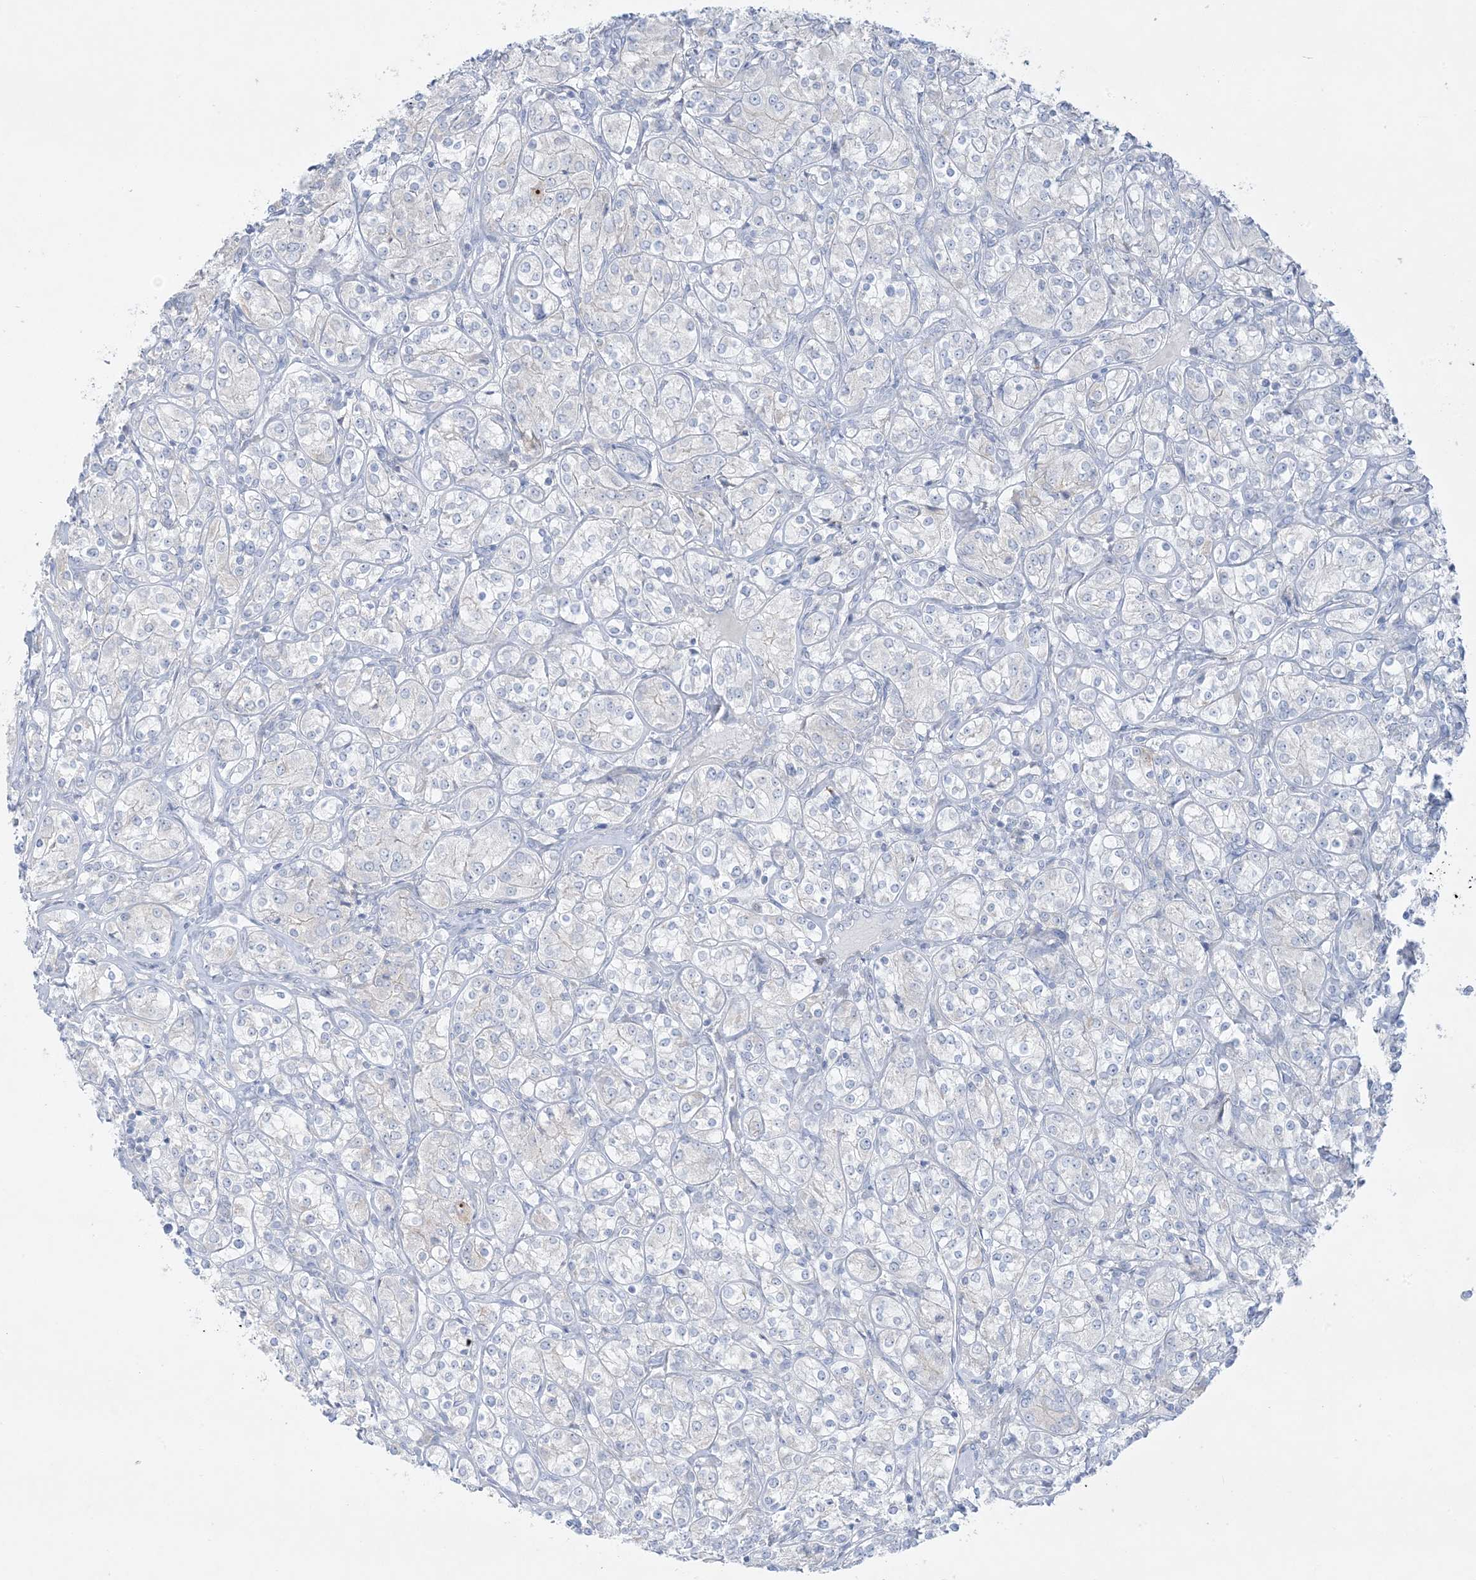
{"staining": {"intensity": "negative", "quantity": "none", "location": "none"}, "tissue": "renal cancer", "cell_type": "Tumor cells", "image_type": "cancer", "snomed": [{"axis": "morphology", "description": "Adenocarcinoma, NOS"}, {"axis": "topography", "description": "Kidney"}], "caption": "This is an immunohistochemistry image of human renal cancer. There is no staining in tumor cells.", "gene": "FAM184A", "patient": {"sex": "male", "age": 77}}